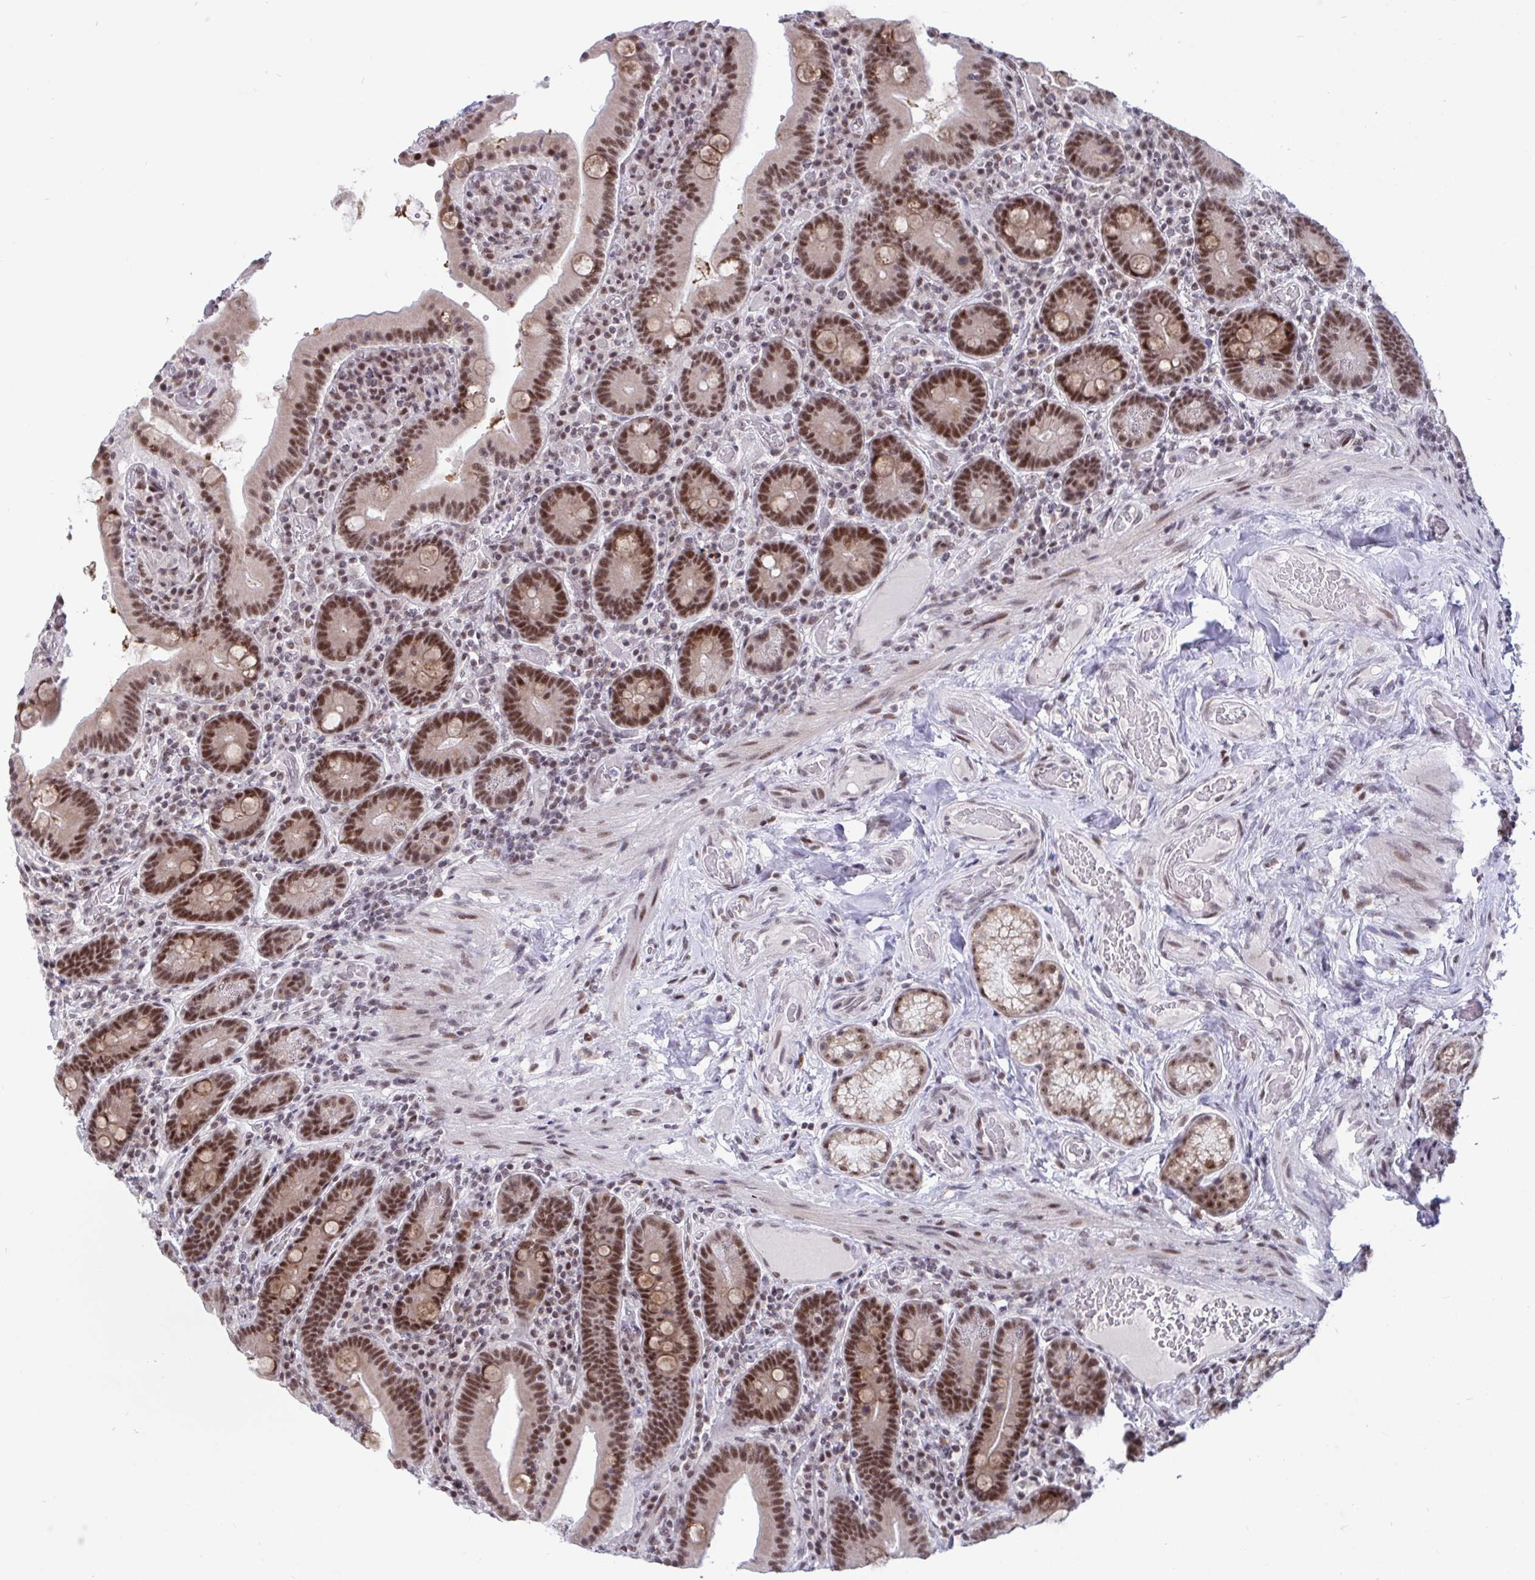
{"staining": {"intensity": "moderate", "quantity": ">75%", "location": "nuclear"}, "tissue": "duodenum", "cell_type": "Glandular cells", "image_type": "normal", "snomed": [{"axis": "morphology", "description": "Normal tissue, NOS"}, {"axis": "topography", "description": "Duodenum"}], "caption": "Protein staining exhibits moderate nuclear positivity in about >75% of glandular cells in benign duodenum.", "gene": "WBP11", "patient": {"sex": "female", "age": 62}}